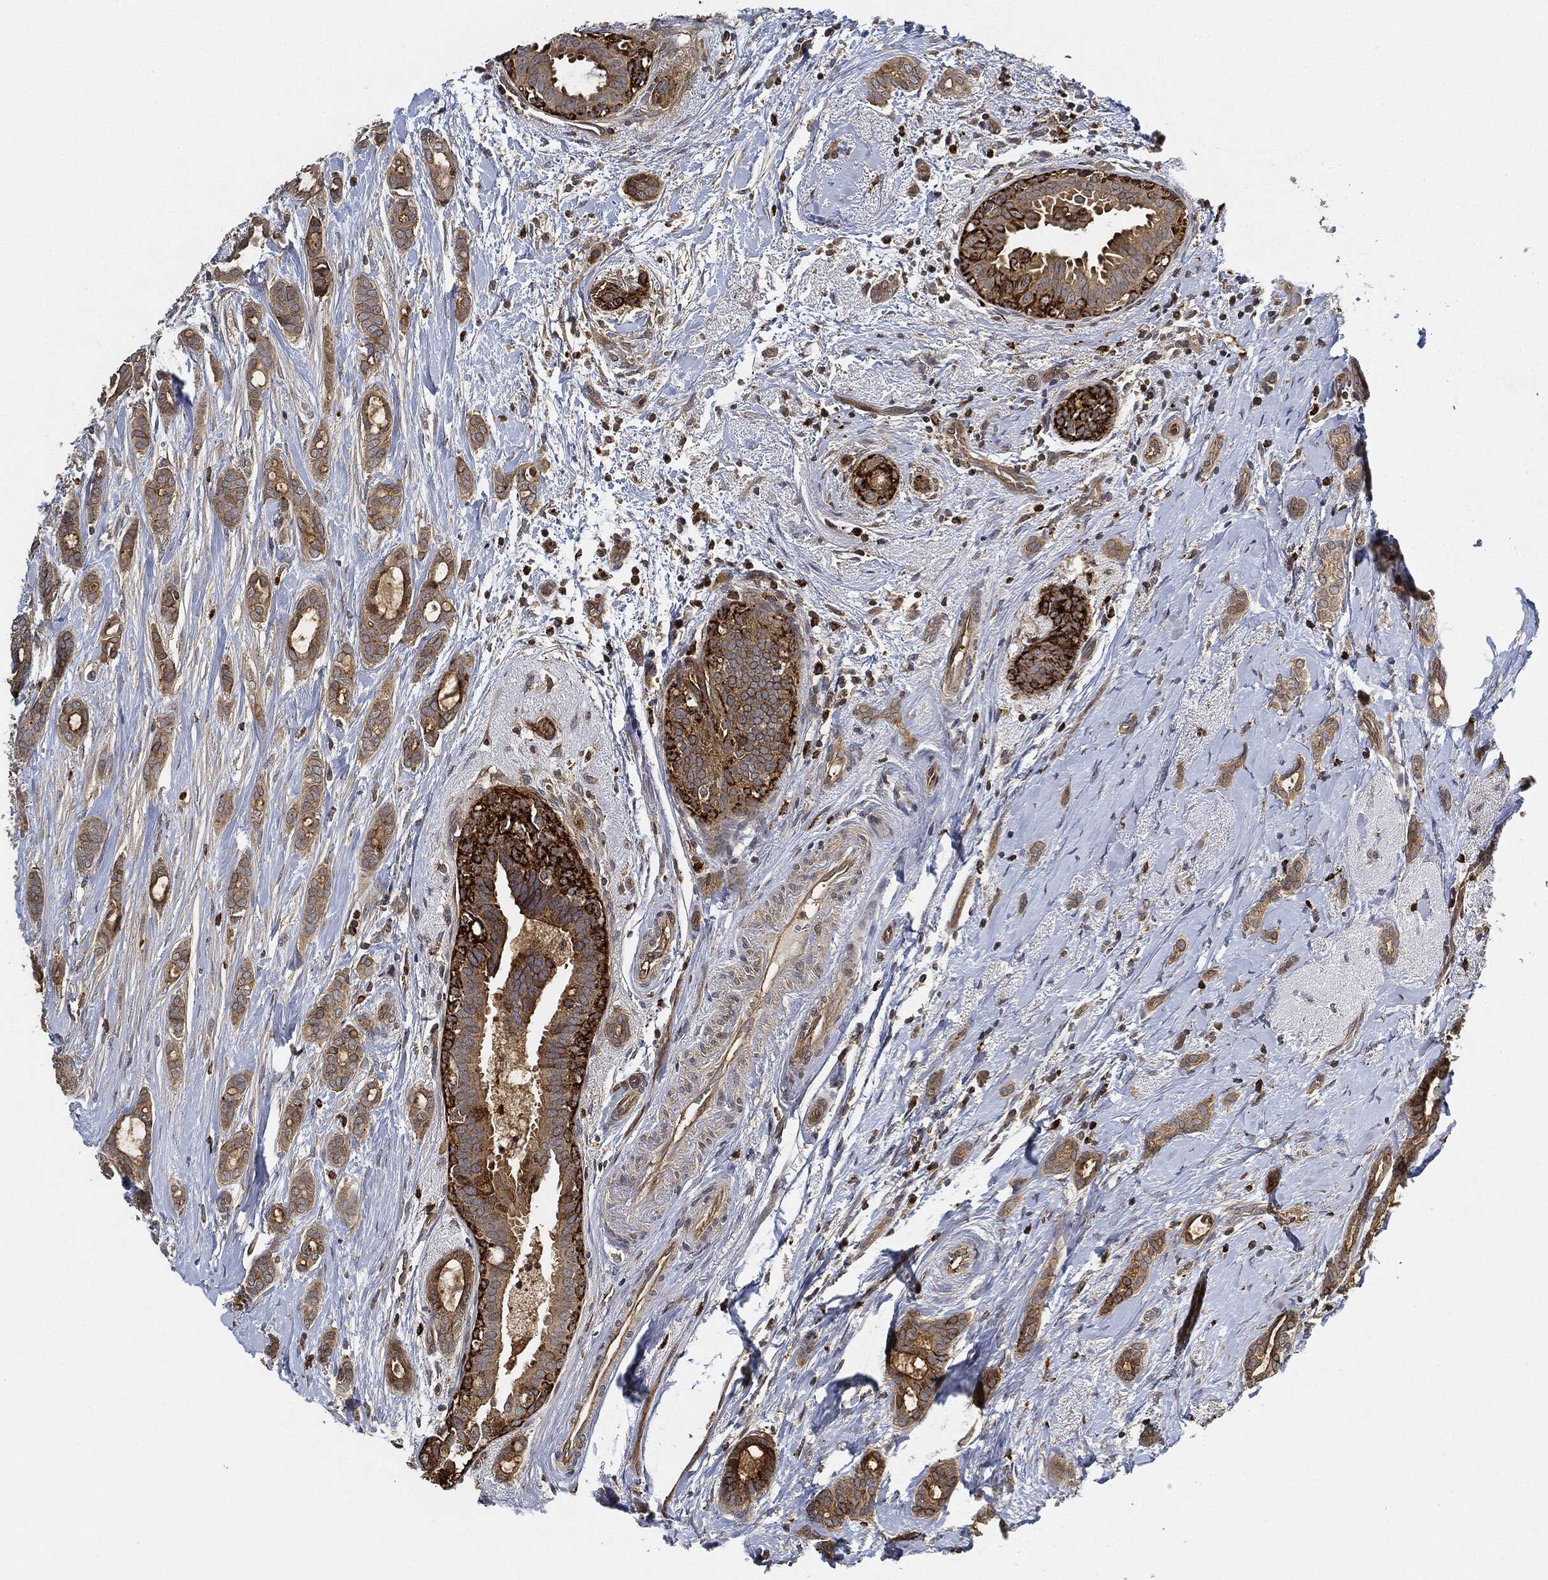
{"staining": {"intensity": "strong", "quantity": "25%-75%", "location": "cytoplasmic/membranous"}, "tissue": "breast cancer", "cell_type": "Tumor cells", "image_type": "cancer", "snomed": [{"axis": "morphology", "description": "Duct carcinoma"}, {"axis": "topography", "description": "Breast"}], "caption": "Immunohistochemical staining of human breast cancer displays high levels of strong cytoplasmic/membranous positivity in about 25%-75% of tumor cells.", "gene": "MAP3K3", "patient": {"sex": "female", "age": 51}}